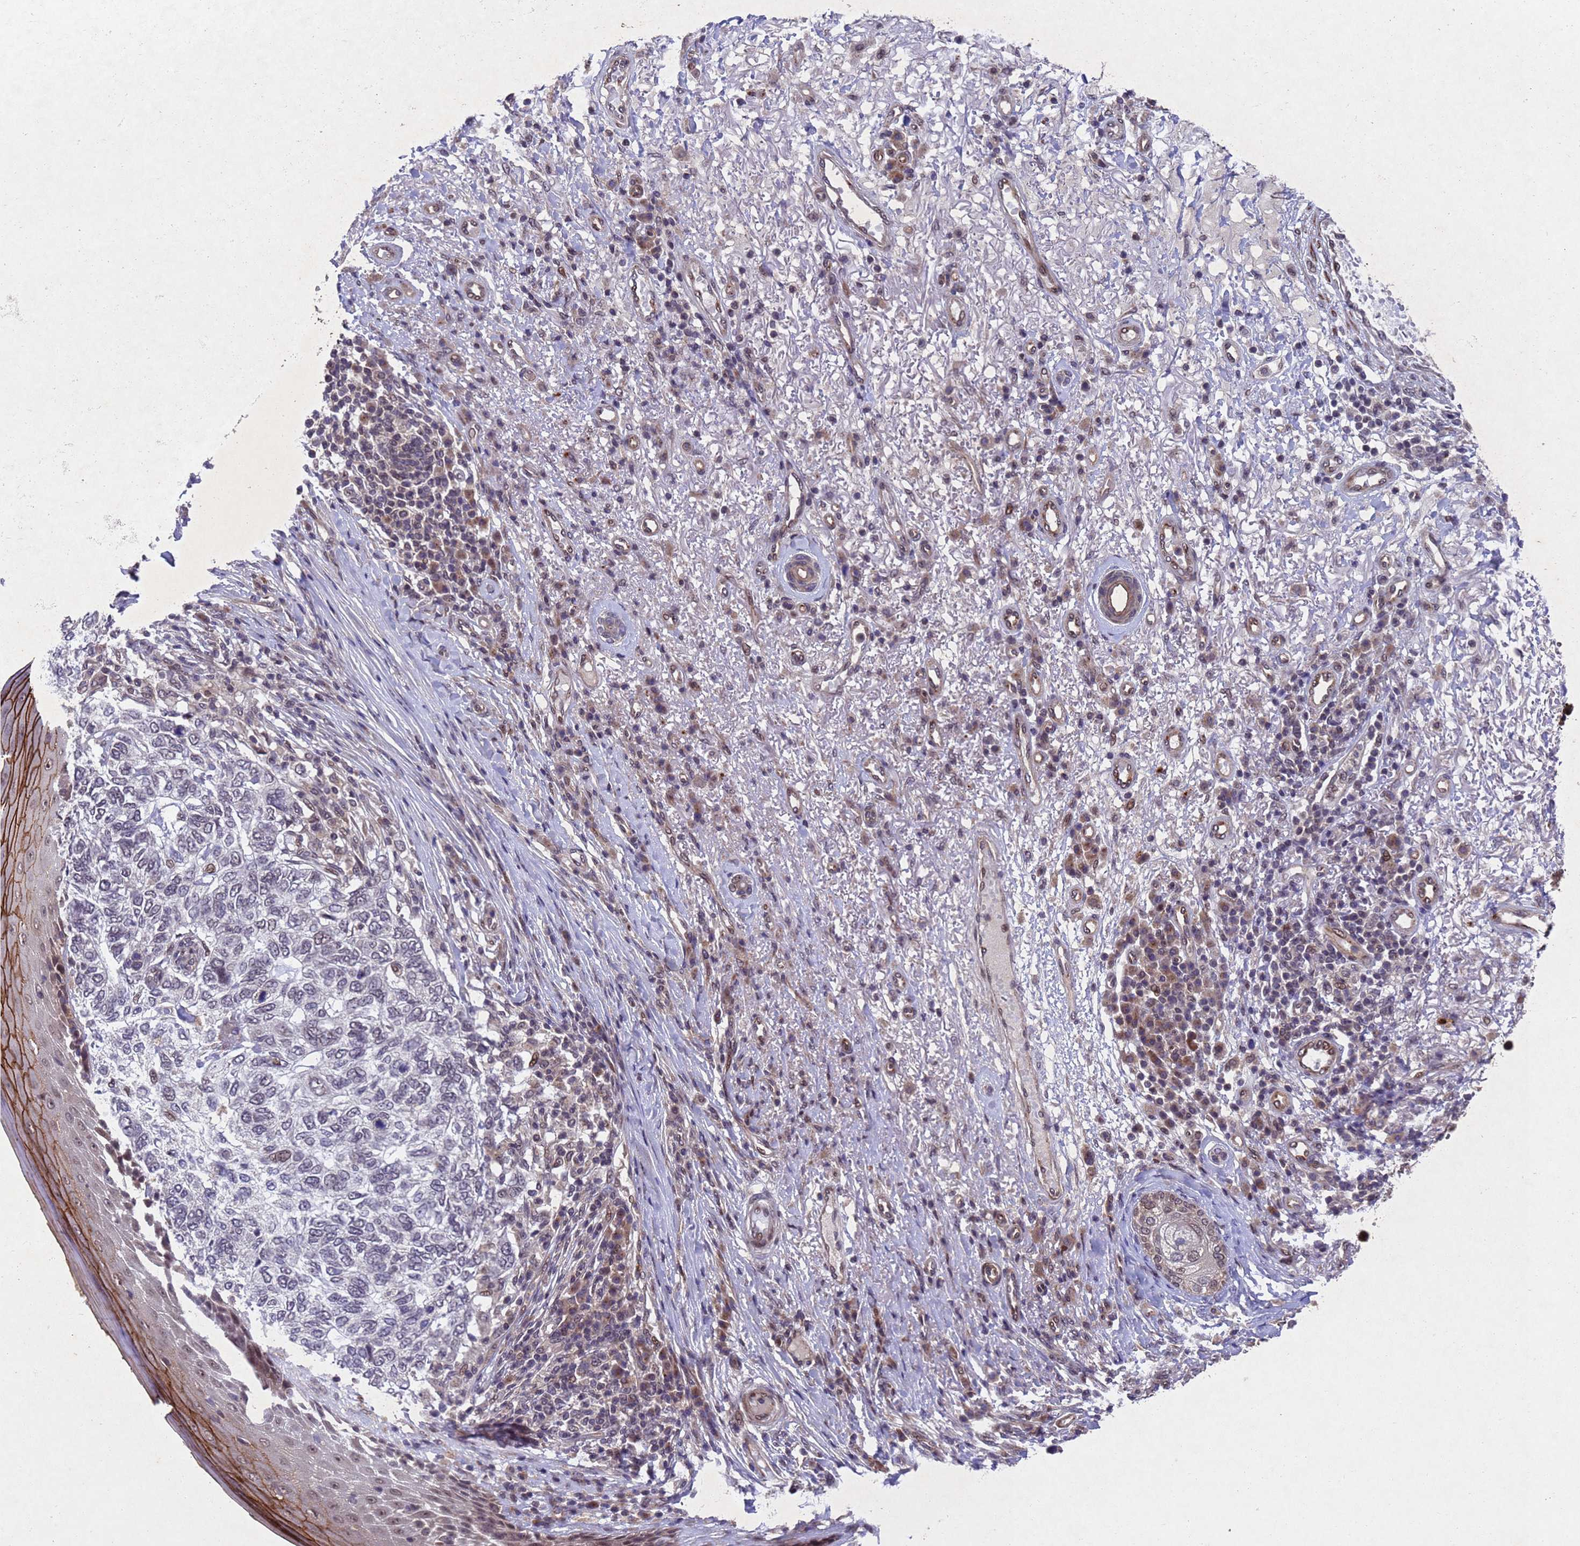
{"staining": {"intensity": "weak", "quantity": "<25%", "location": "nuclear"}, "tissue": "skin cancer", "cell_type": "Tumor cells", "image_type": "cancer", "snomed": [{"axis": "morphology", "description": "Basal cell carcinoma"}, {"axis": "topography", "description": "Skin"}], "caption": "Immunohistochemistry (IHC) photomicrograph of basal cell carcinoma (skin) stained for a protein (brown), which shows no positivity in tumor cells.", "gene": "TBK1", "patient": {"sex": "female", "age": 65}}